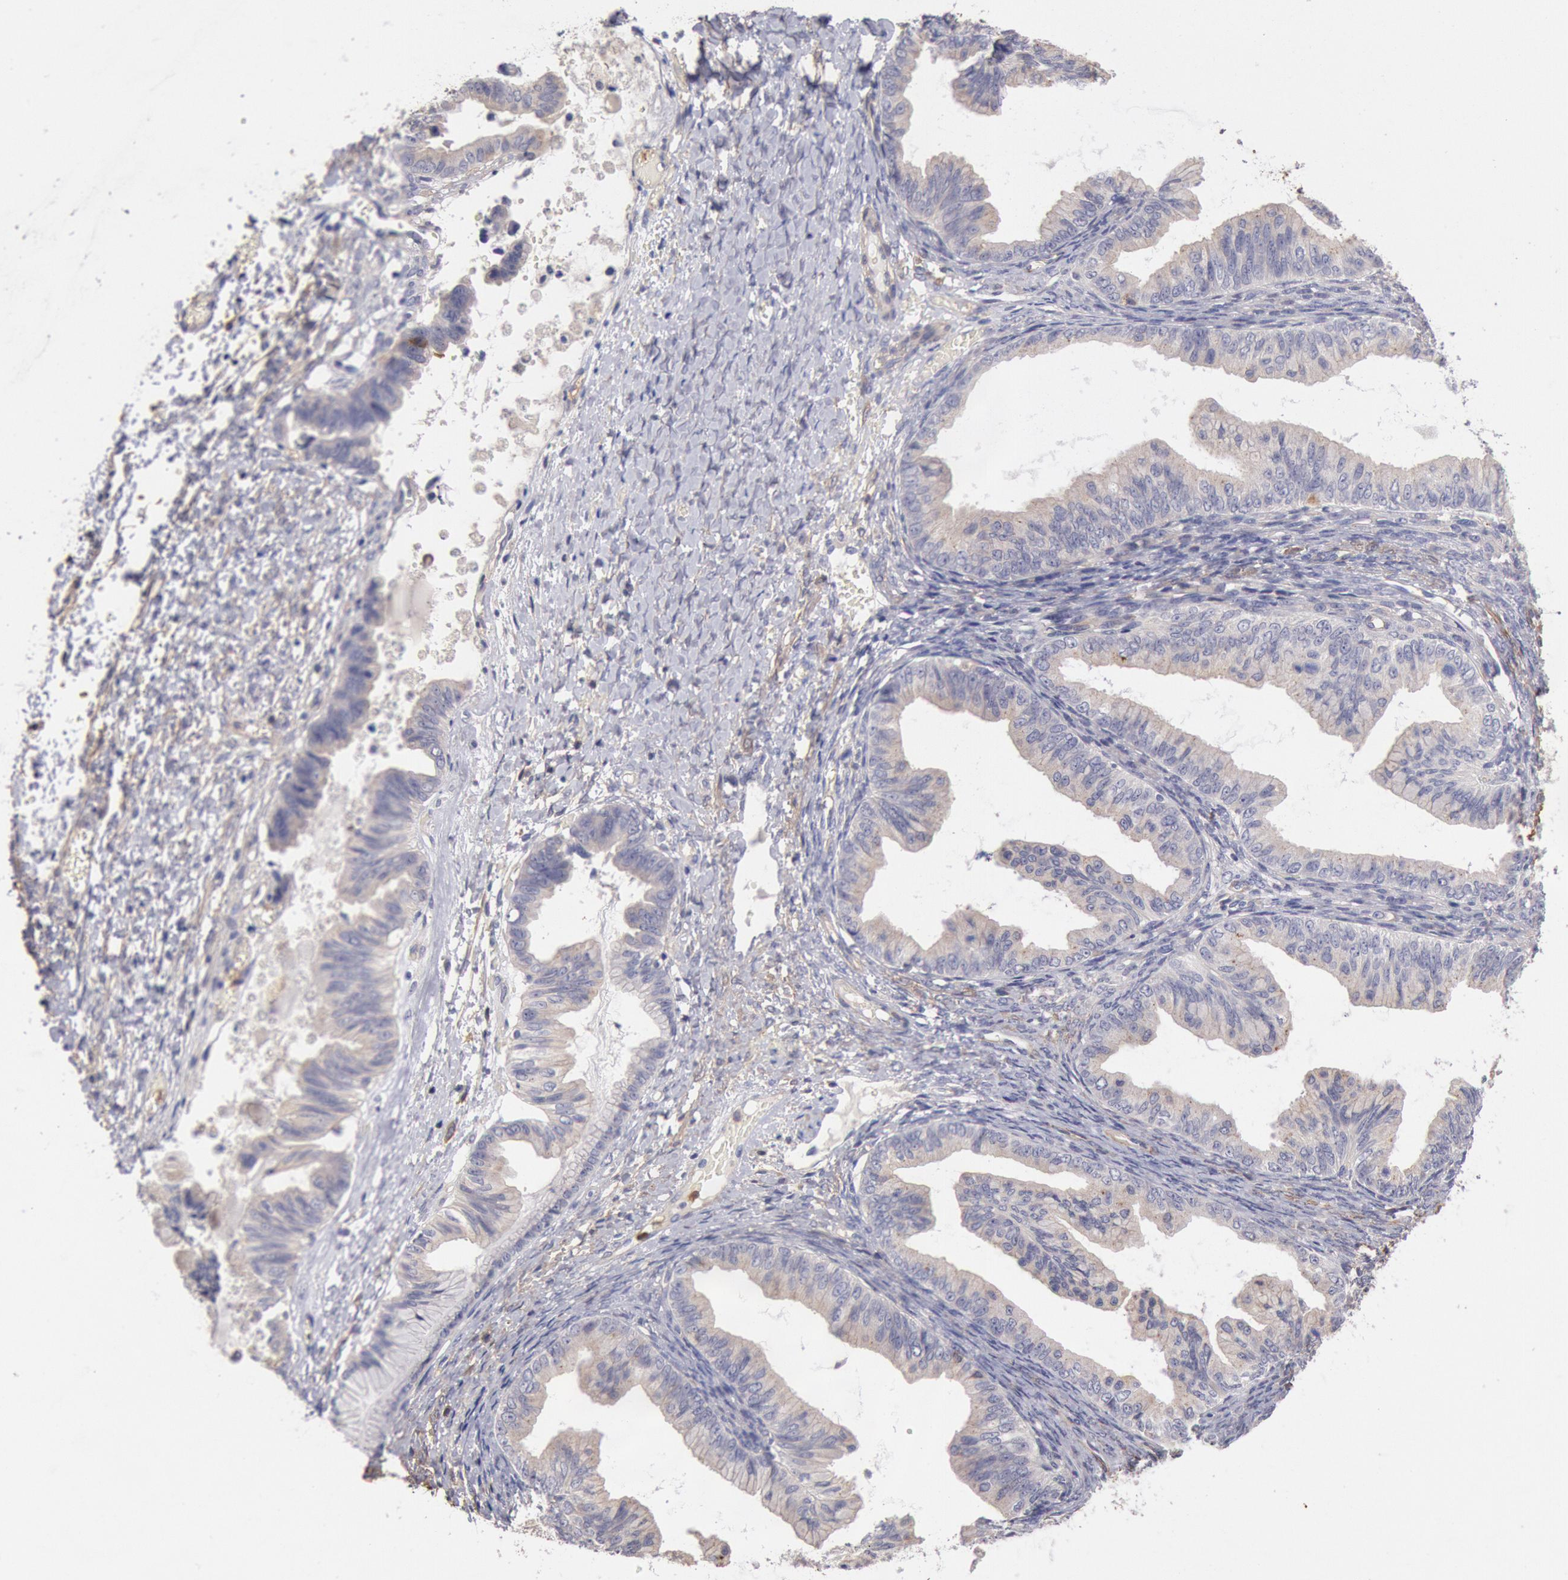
{"staining": {"intensity": "weak", "quantity": "25%-75%", "location": "cytoplasmic/membranous"}, "tissue": "ovarian cancer", "cell_type": "Tumor cells", "image_type": "cancer", "snomed": [{"axis": "morphology", "description": "Cystadenocarcinoma, mucinous, NOS"}, {"axis": "topography", "description": "Ovary"}], "caption": "This is an image of immunohistochemistry (IHC) staining of ovarian mucinous cystadenocarcinoma, which shows weak positivity in the cytoplasmic/membranous of tumor cells.", "gene": "TMED8", "patient": {"sex": "female", "age": 36}}